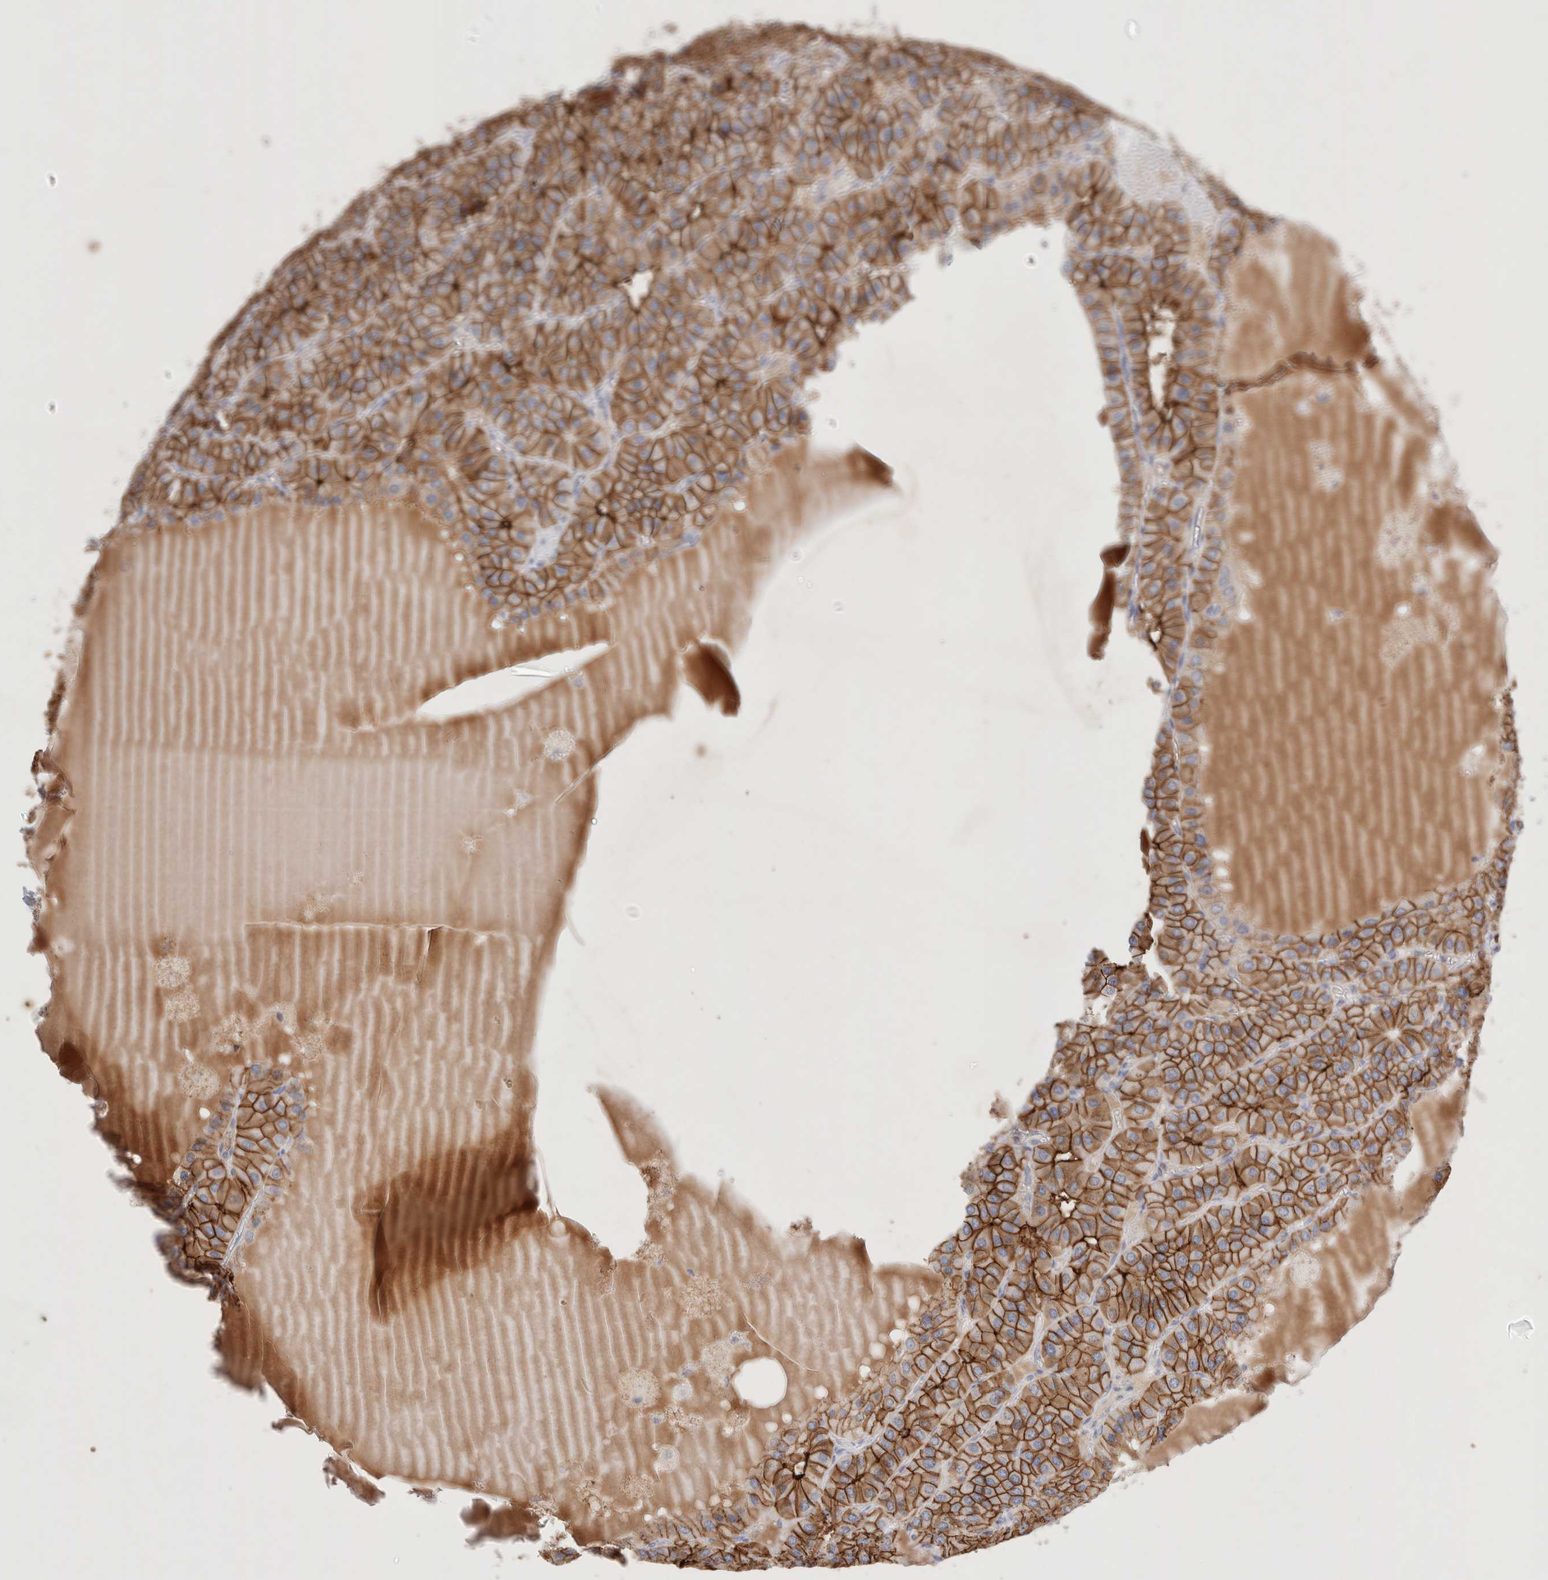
{"staining": {"intensity": "strong", "quantity": ">75%", "location": "cytoplasmic/membranous"}, "tissue": "parathyroid gland", "cell_type": "Glandular cells", "image_type": "normal", "snomed": [{"axis": "morphology", "description": "Normal tissue, NOS"}, {"axis": "morphology", "description": "Adenoma, NOS"}, {"axis": "topography", "description": "Parathyroid gland"}], "caption": "Protein analysis of benign parathyroid gland displays strong cytoplasmic/membranous expression in about >75% of glandular cells. Immunohistochemistry (ihc) stains the protein of interest in brown and the nuclei are stained blue.", "gene": "EPCAM", "patient": {"sex": "female", "age": 86}}